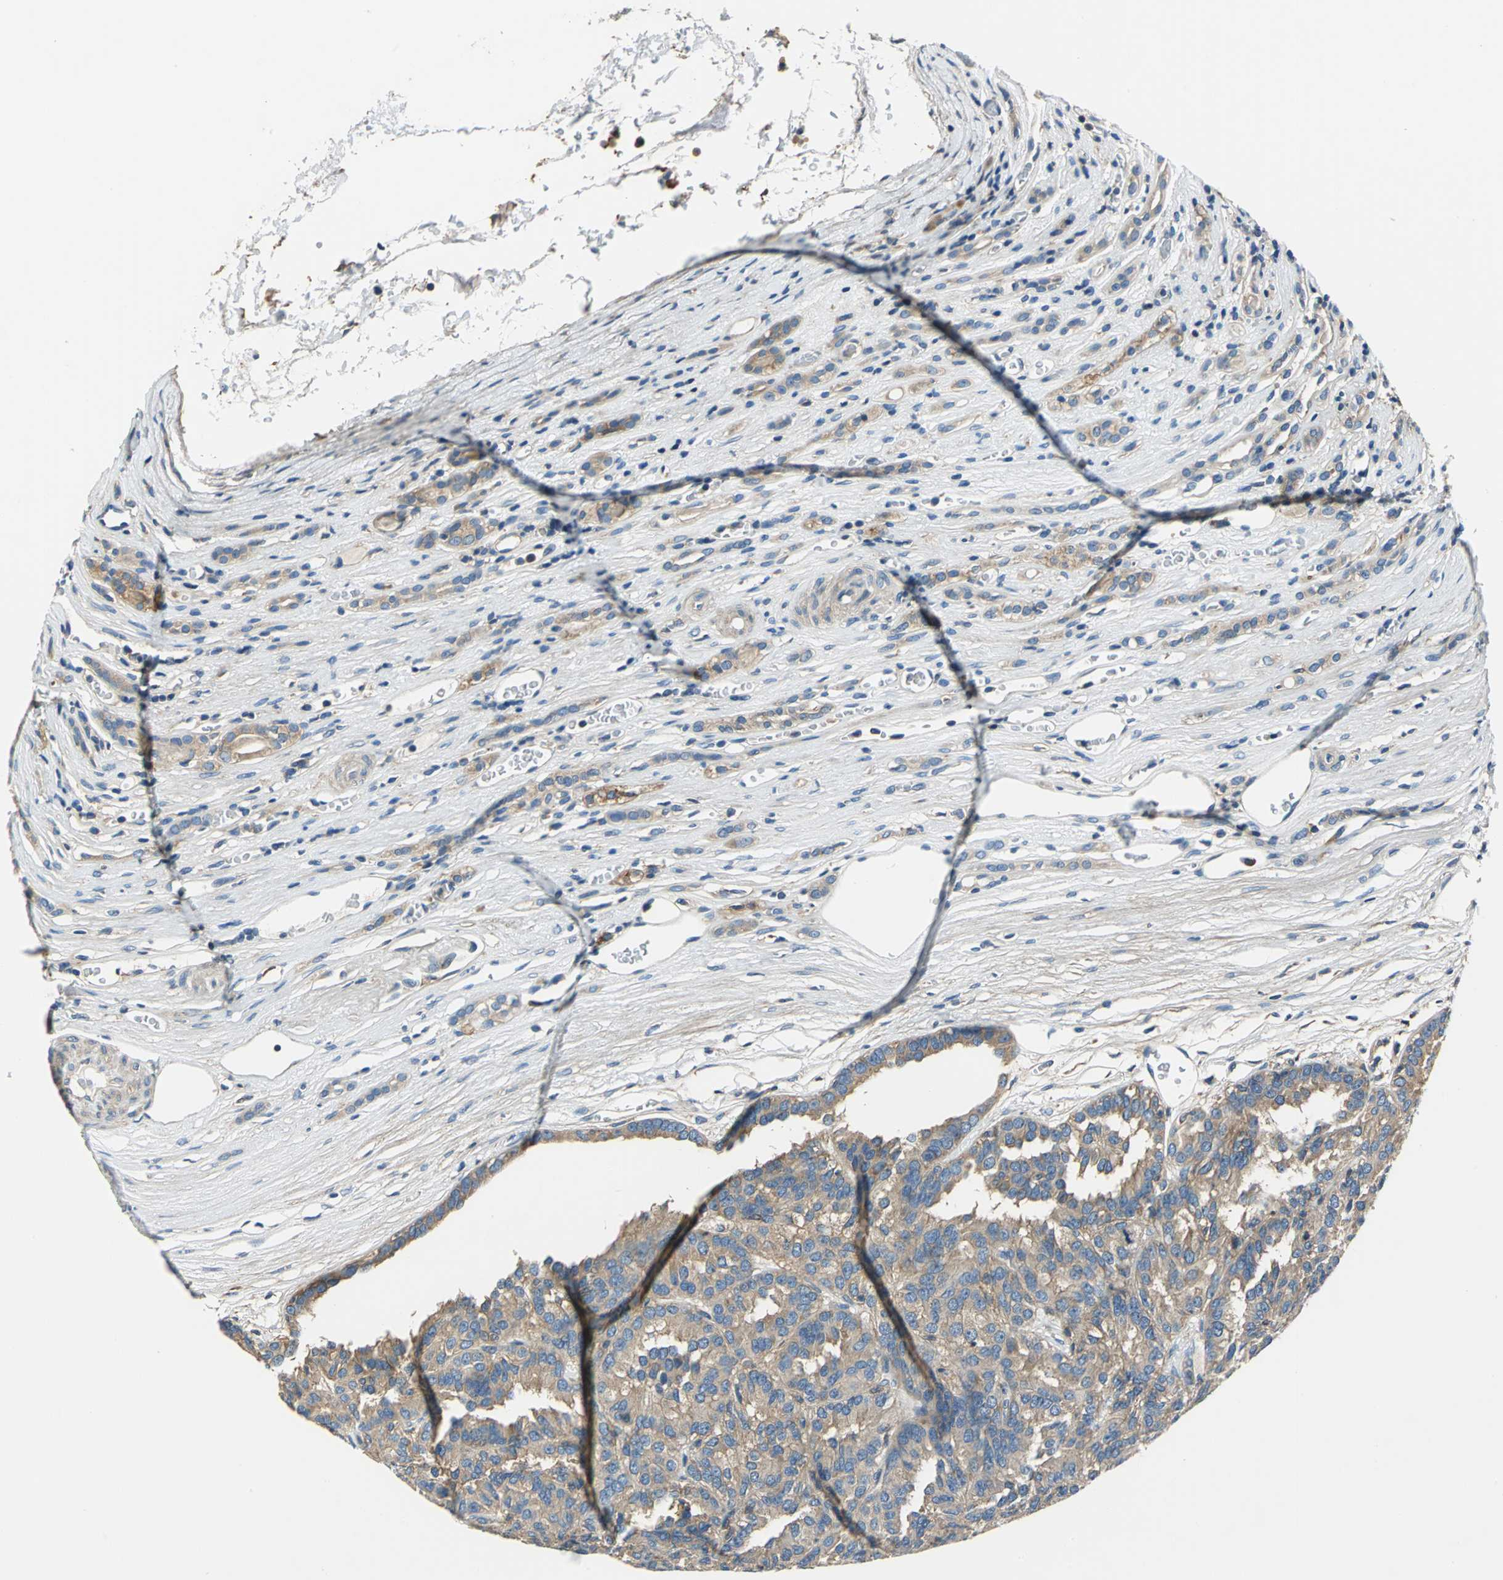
{"staining": {"intensity": "weak", "quantity": ">75%", "location": "cytoplasmic/membranous"}, "tissue": "renal cancer", "cell_type": "Tumor cells", "image_type": "cancer", "snomed": [{"axis": "morphology", "description": "Adenocarcinoma, NOS"}, {"axis": "topography", "description": "Kidney"}], "caption": "About >75% of tumor cells in adenocarcinoma (renal) show weak cytoplasmic/membranous protein expression as visualized by brown immunohistochemical staining.", "gene": "DDX3Y", "patient": {"sex": "male", "age": 46}}